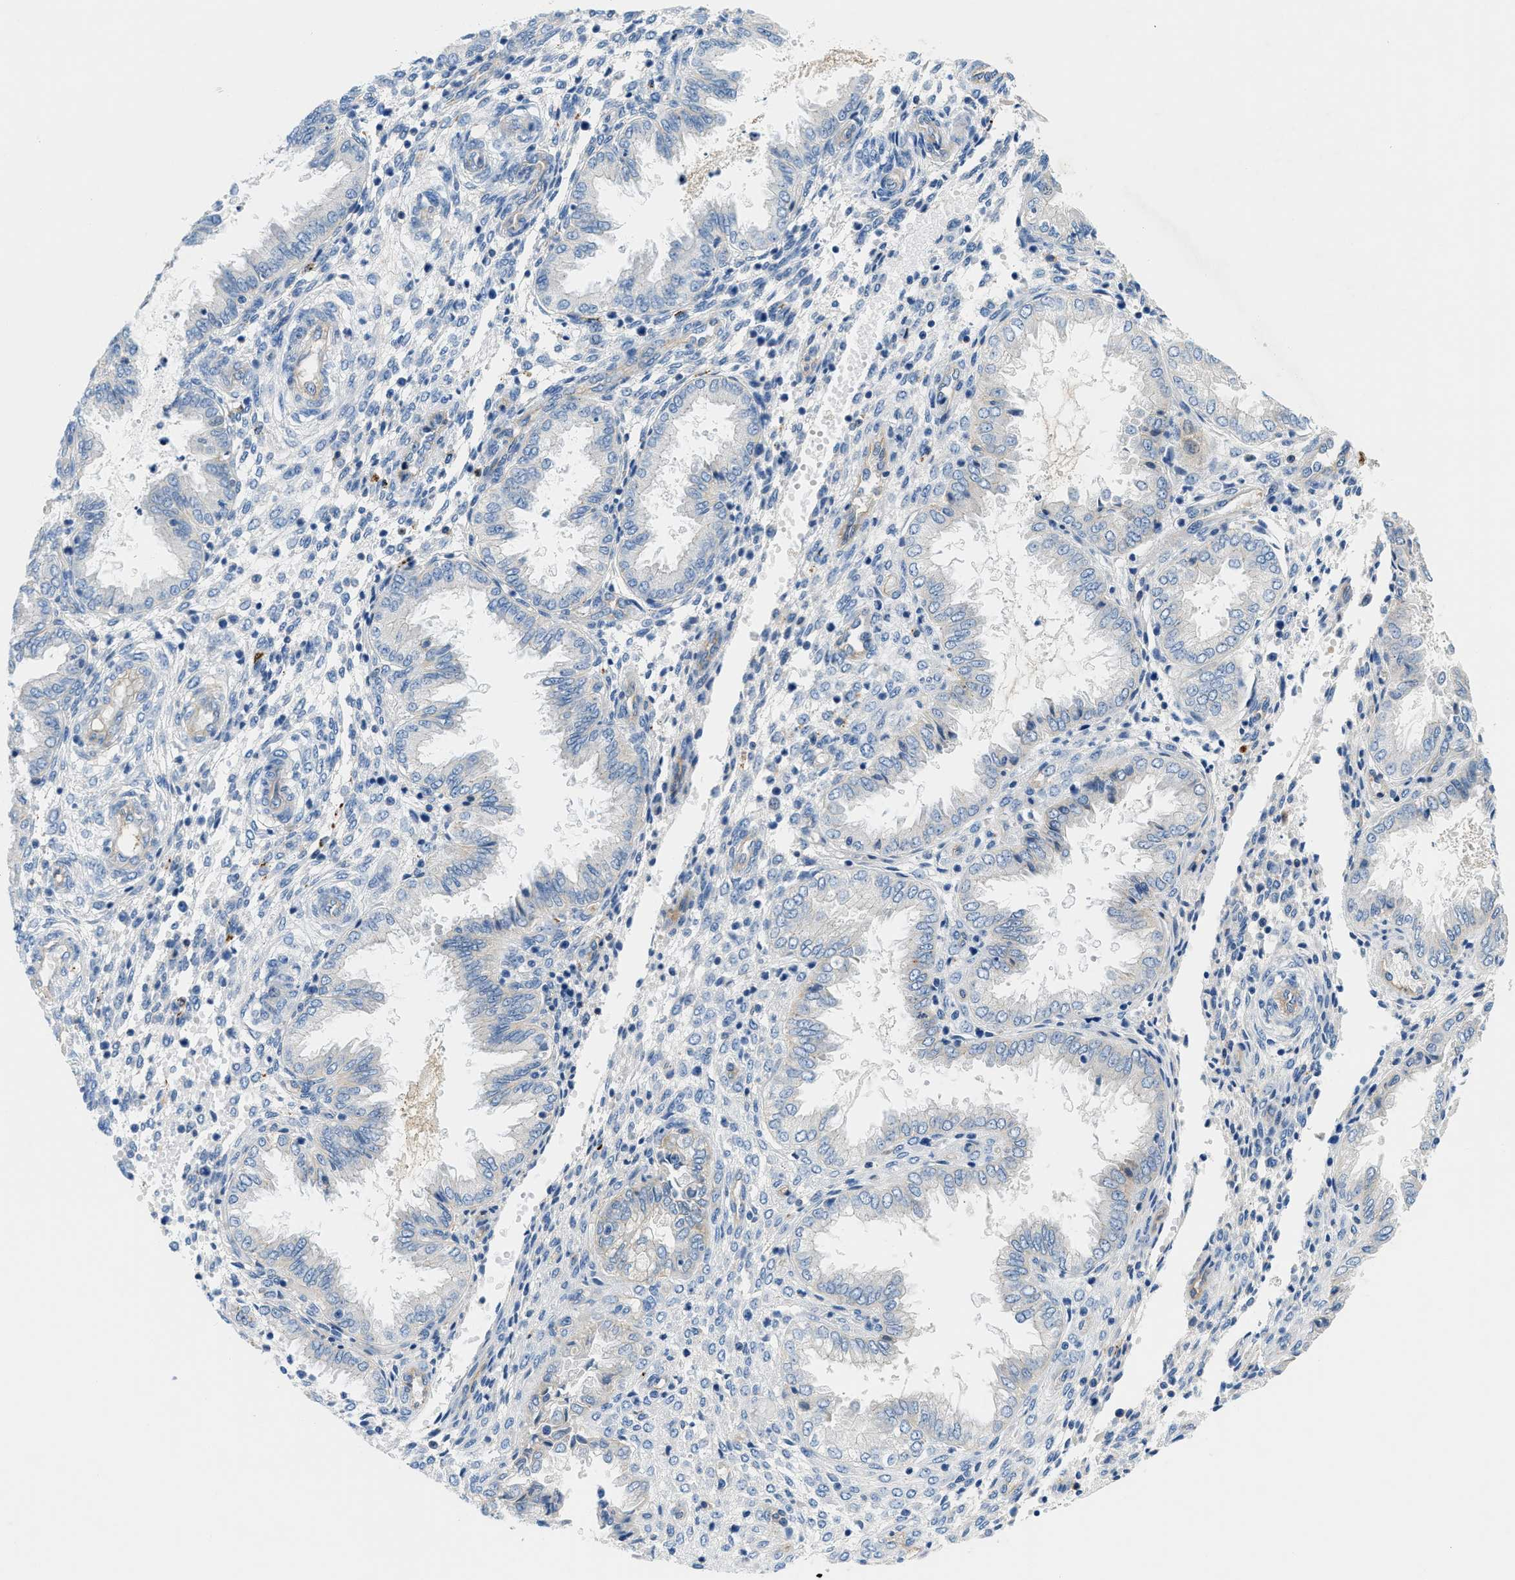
{"staining": {"intensity": "negative", "quantity": "none", "location": "none"}, "tissue": "endometrium", "cell_type": "Cells in endometrial stroma", "image_type": "normal", "snomed": [{"axis": "morphology", "description": "Normal tissue, NOS"}, {"axis": "topography", "description": "Endometrium"}], "caption": "This is a histopathology image of immunohistochemistry staining of benign endometrium, which shows no staining in cells in endometrial stroma. The staining was performed using DAB (3,3'-diaminobenzidine) to visualize the protein expression in brown, while the nuclei were stained in blue with hematoxylin (Magnification: 20x).", "gene": "ORAI1", "patient": {"sex": "female", "age": 33}}